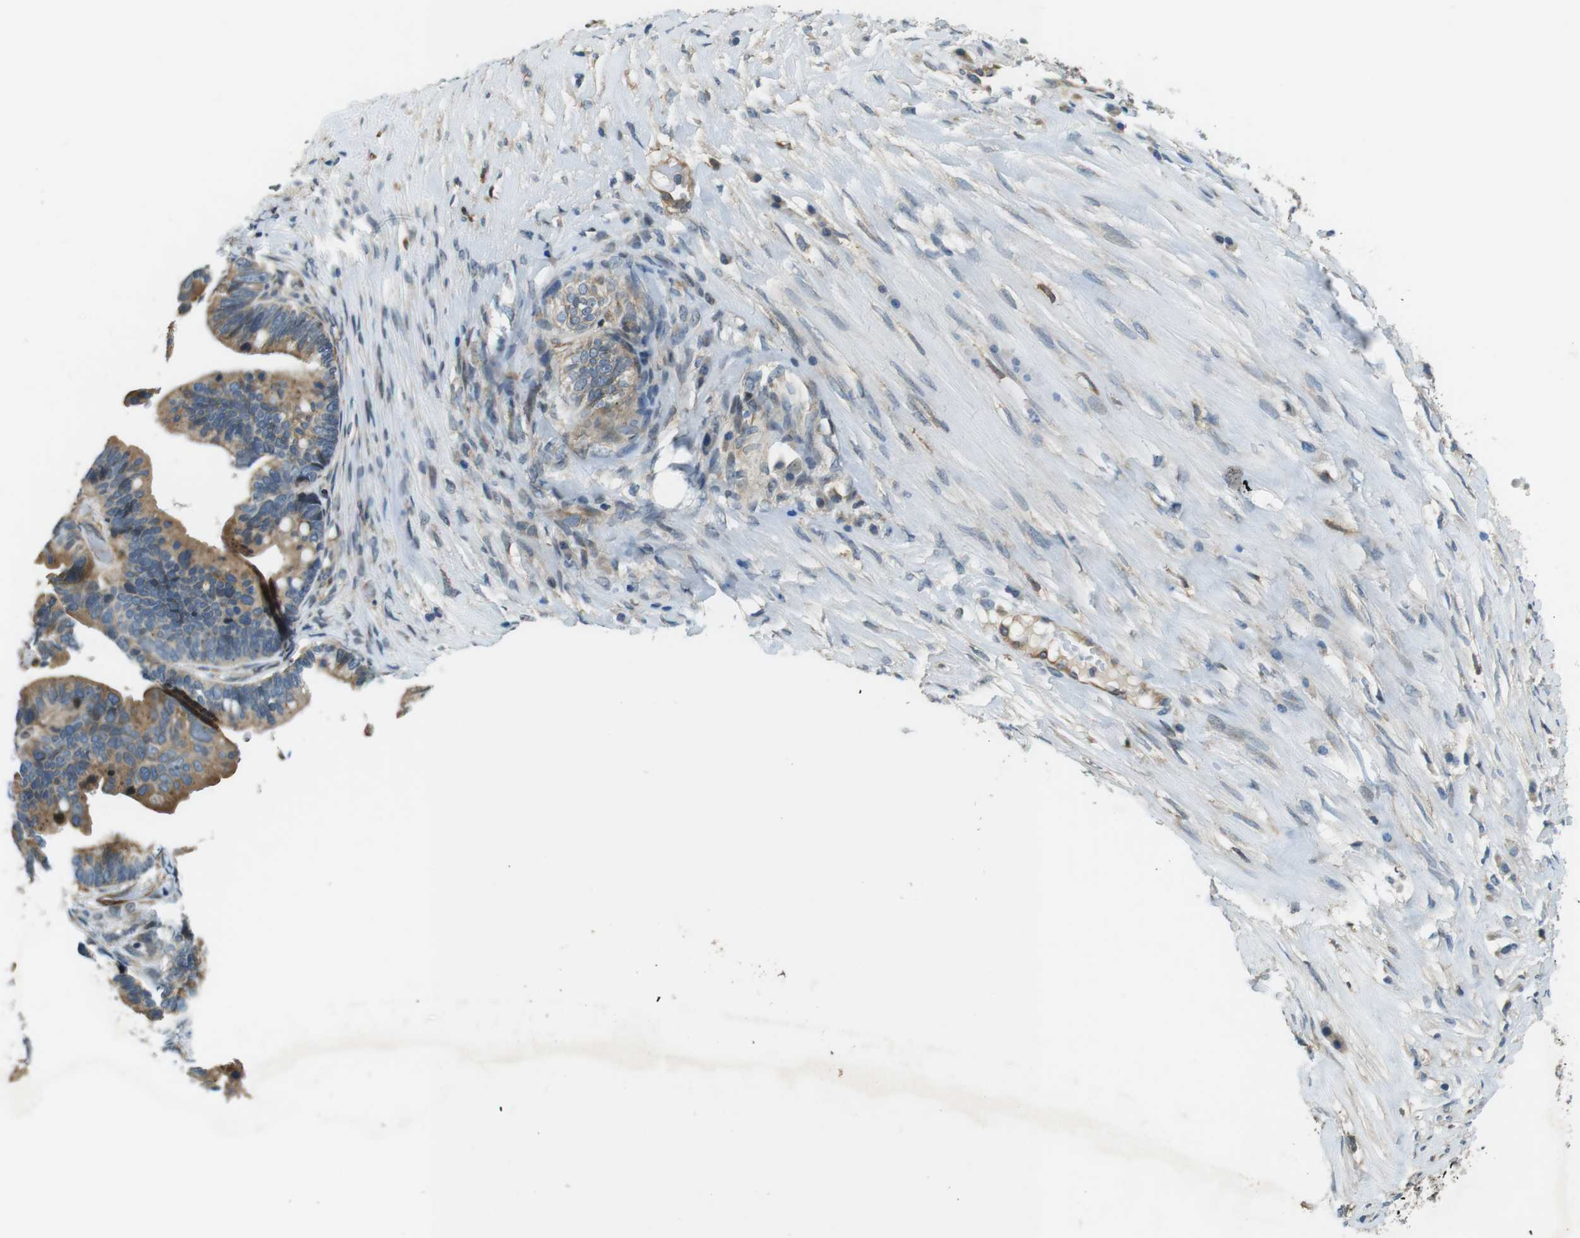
{"staining": {"intensity": "moderate", "quantity": ">75%", "location": "cytoplasmic/membranous"}, "tissue": "ovarian cancer", "cell_type": "Tumor cells", "image_type": "cancer", "snomed": [{"axis": "morphology", "description": "Cystadenocarcinoma, serous, NOS"}, {"axis": "topography", "description": "Ovary"}], "caption": "Brown immunohistochemical staining in human ovarian cancer (serous cystadenocarcinoma) displays moderate cytoplasmic/membranous expression in approximately >75% of tumor cells.", "gene": "PALD1", "patient": {"sex": "female", "age": 56}}